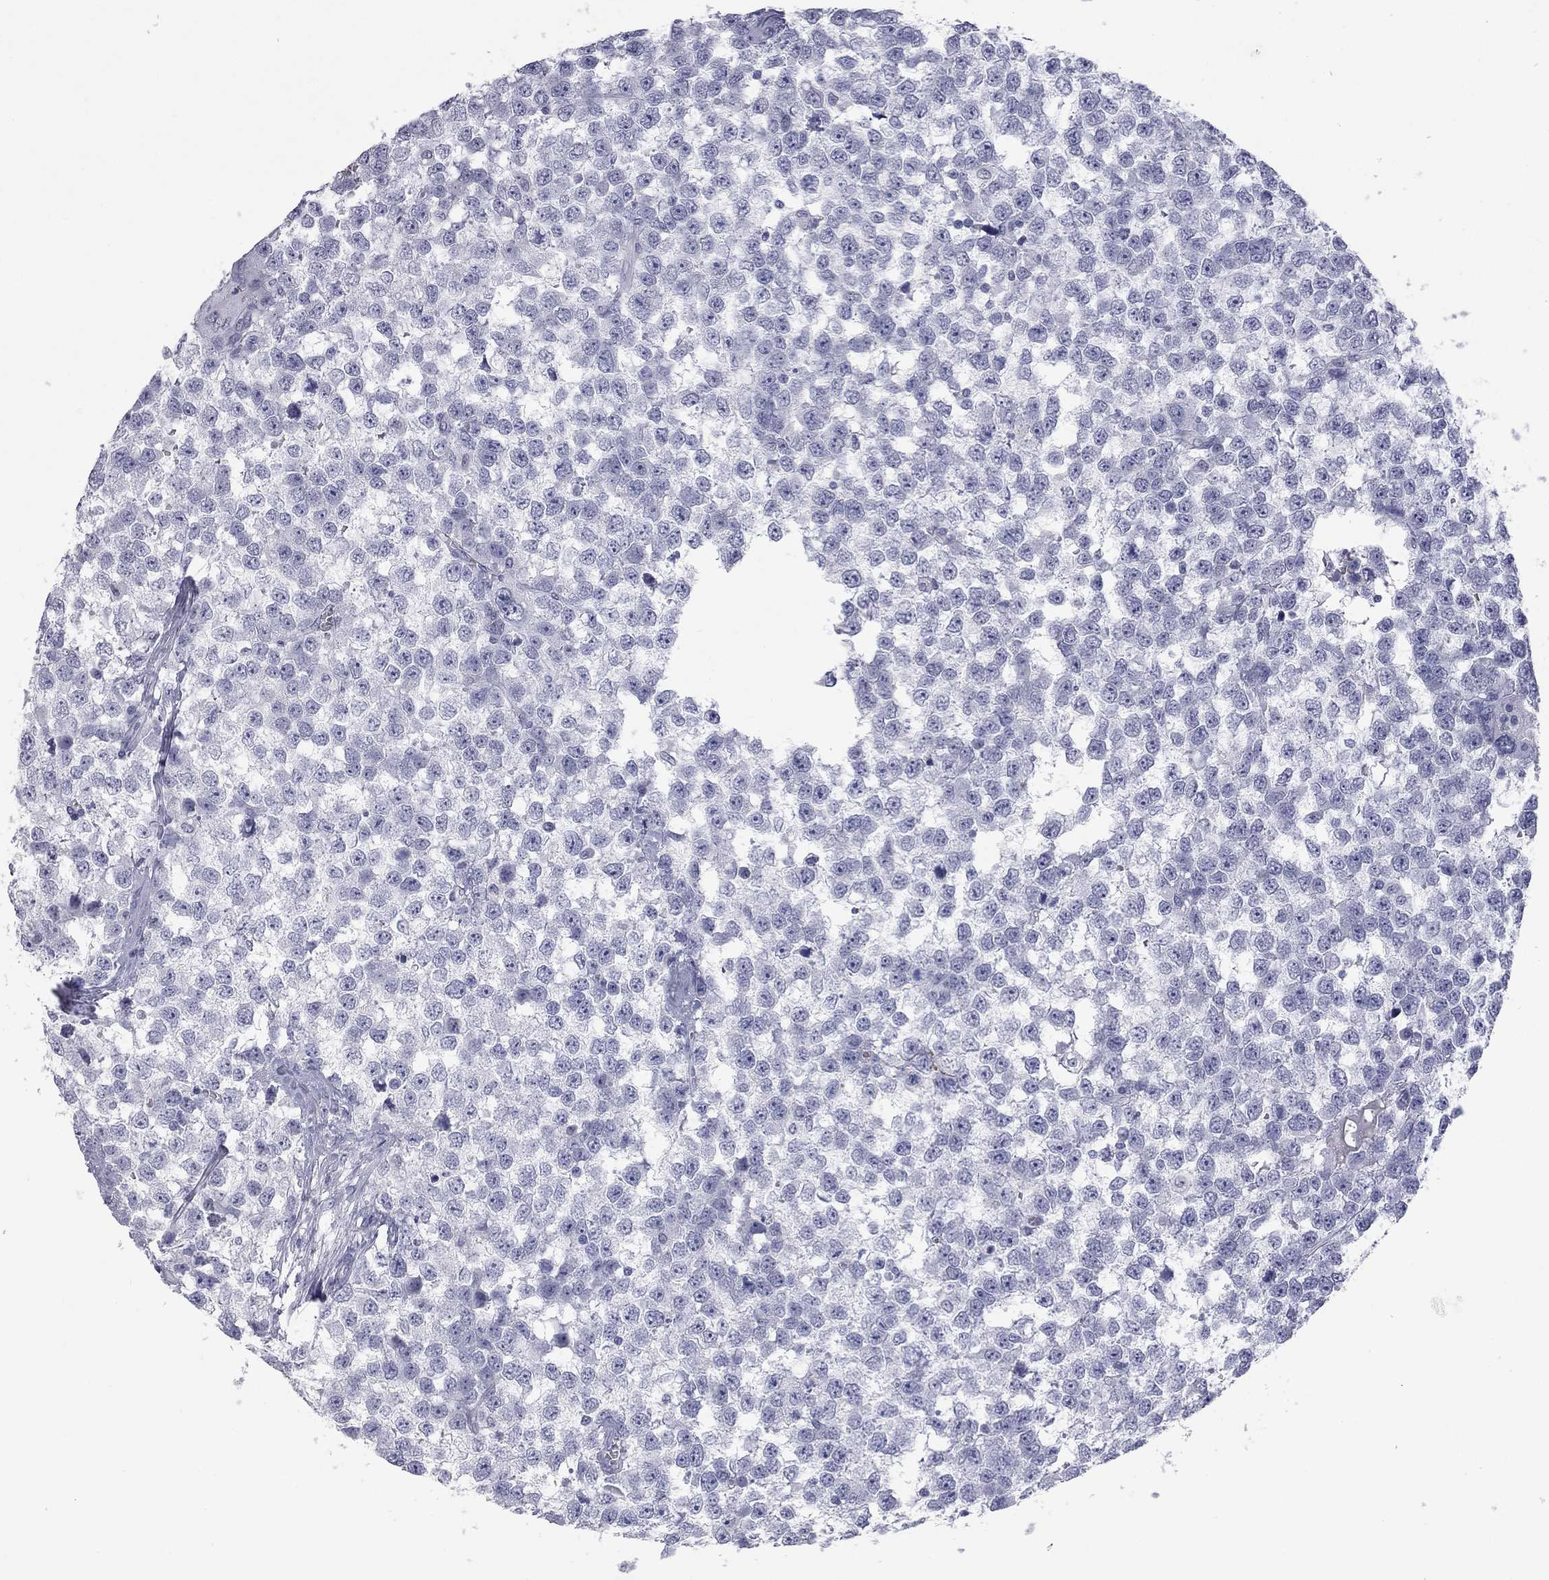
{"staining": {"intensity": "negative", "quantity": "none", "location": "none"}, "tissue": "testis cancer", "cell_type": "Tumor cells", "image_type": "cancer", "snomed": [{"axis": "morphology", "description": "Normal tissue, NOS"}, {"axis": "morphology", "description": "Seminoma, NOS"}, {"axis": "topography", "description": "Testis"}, {"axis": "topography", "description": "Epididymis"}], "caption": "DAB (3,3'-diaminobenzidine) immunohistochemical staining of seminoma (testis) displays no significant expression in tumor cells.", "gene": "AK8", "patient": {"sex": "male", "age": 34}}